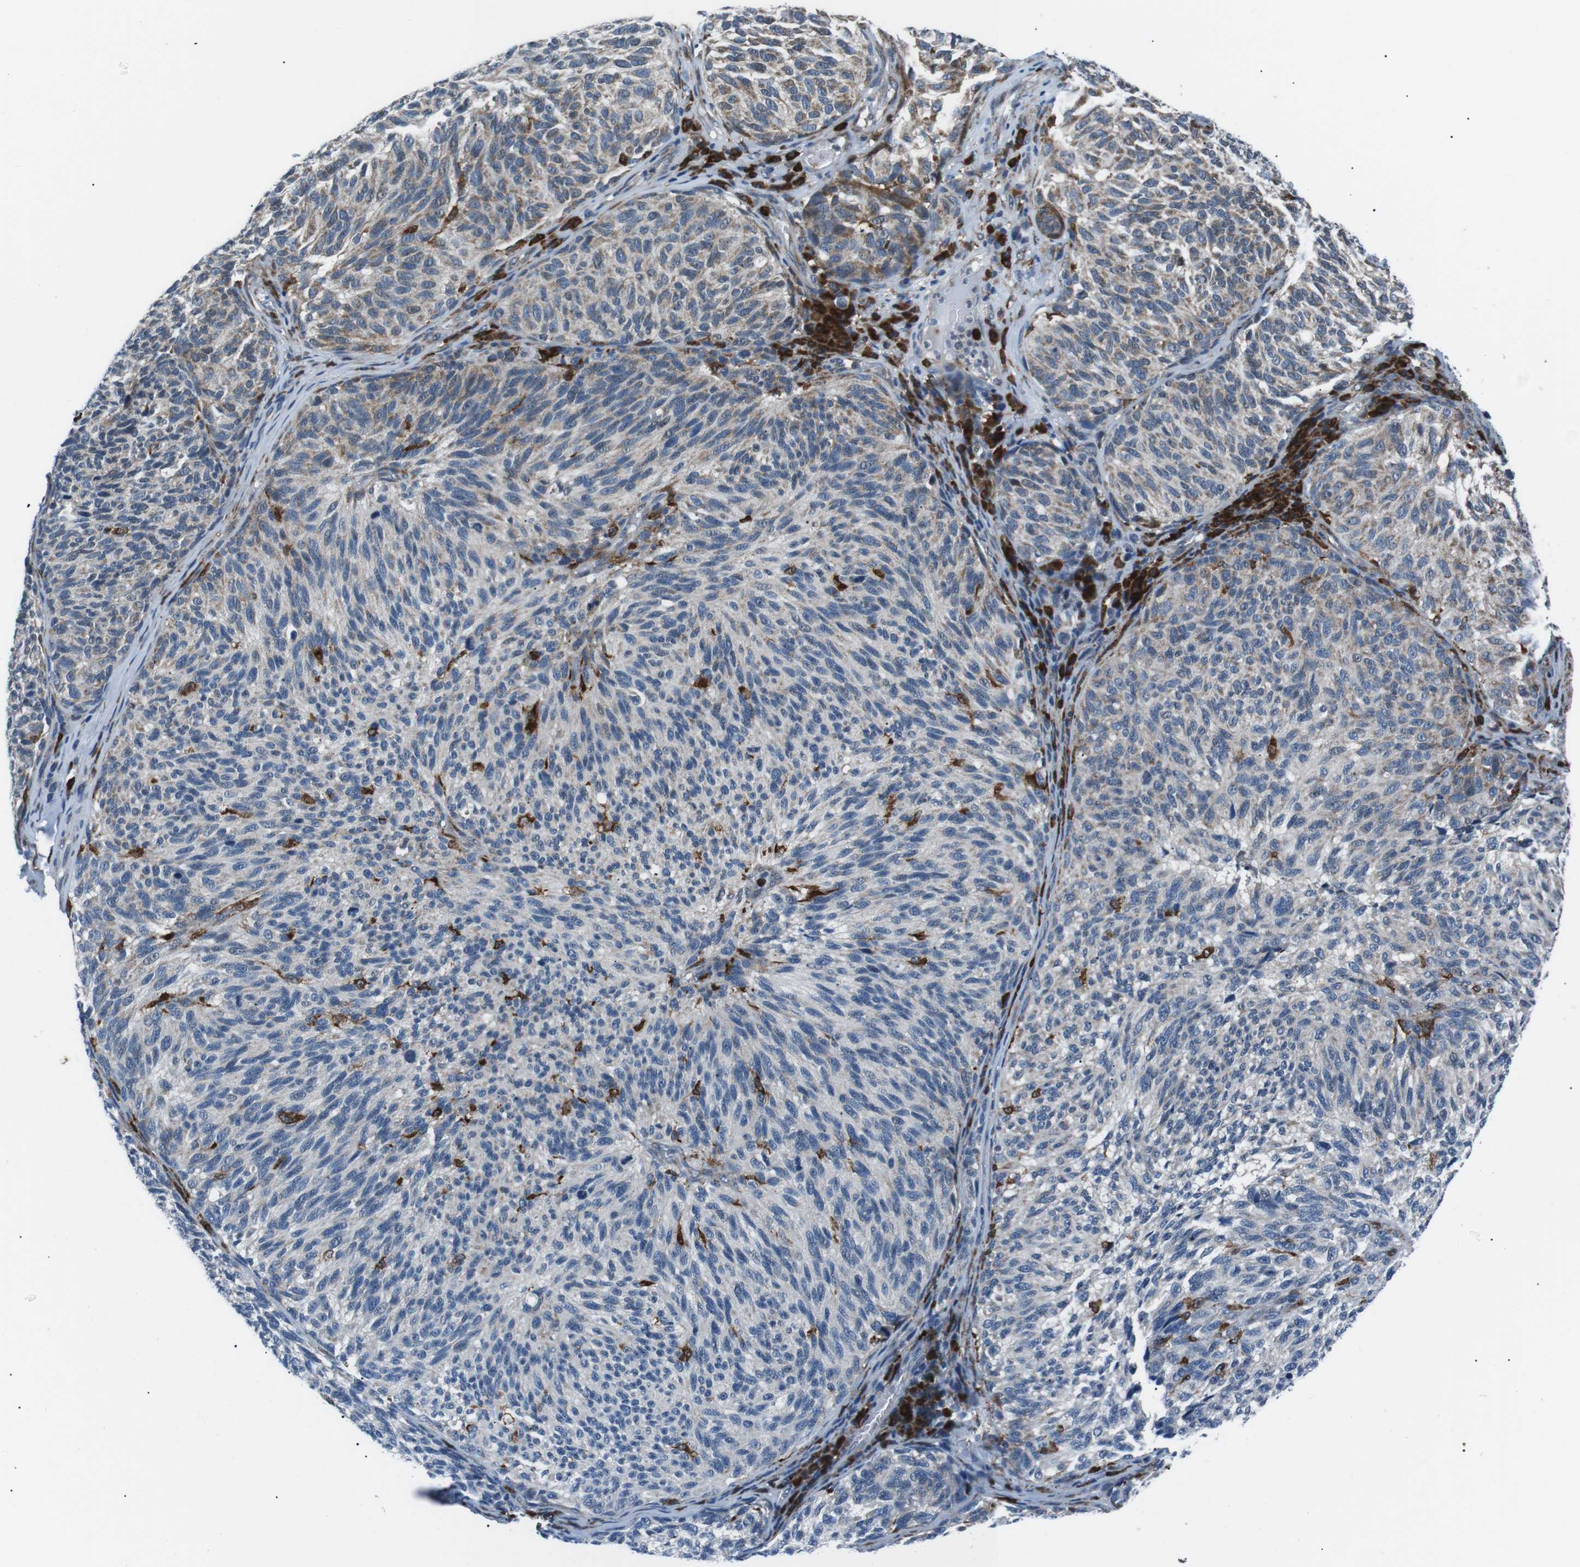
{"staining": {"intensity": "weak", "quantity": "<25%", "location": "cytoplasmic/membranous"}, "tissue": "melanoma", "cell_type": "Tumor cells", "image_type": "cancer", "snomed": [{"axis": "morphology", "description": "Malignant melanoma, NOS"}, {"axis": "topography", "description": "Skin"}], "caption": "The photomicrograph displays no significant expression in tumor cells of melanoma.", "gene": "BLNK", "patient": {"sex": "female", "age": 73}}